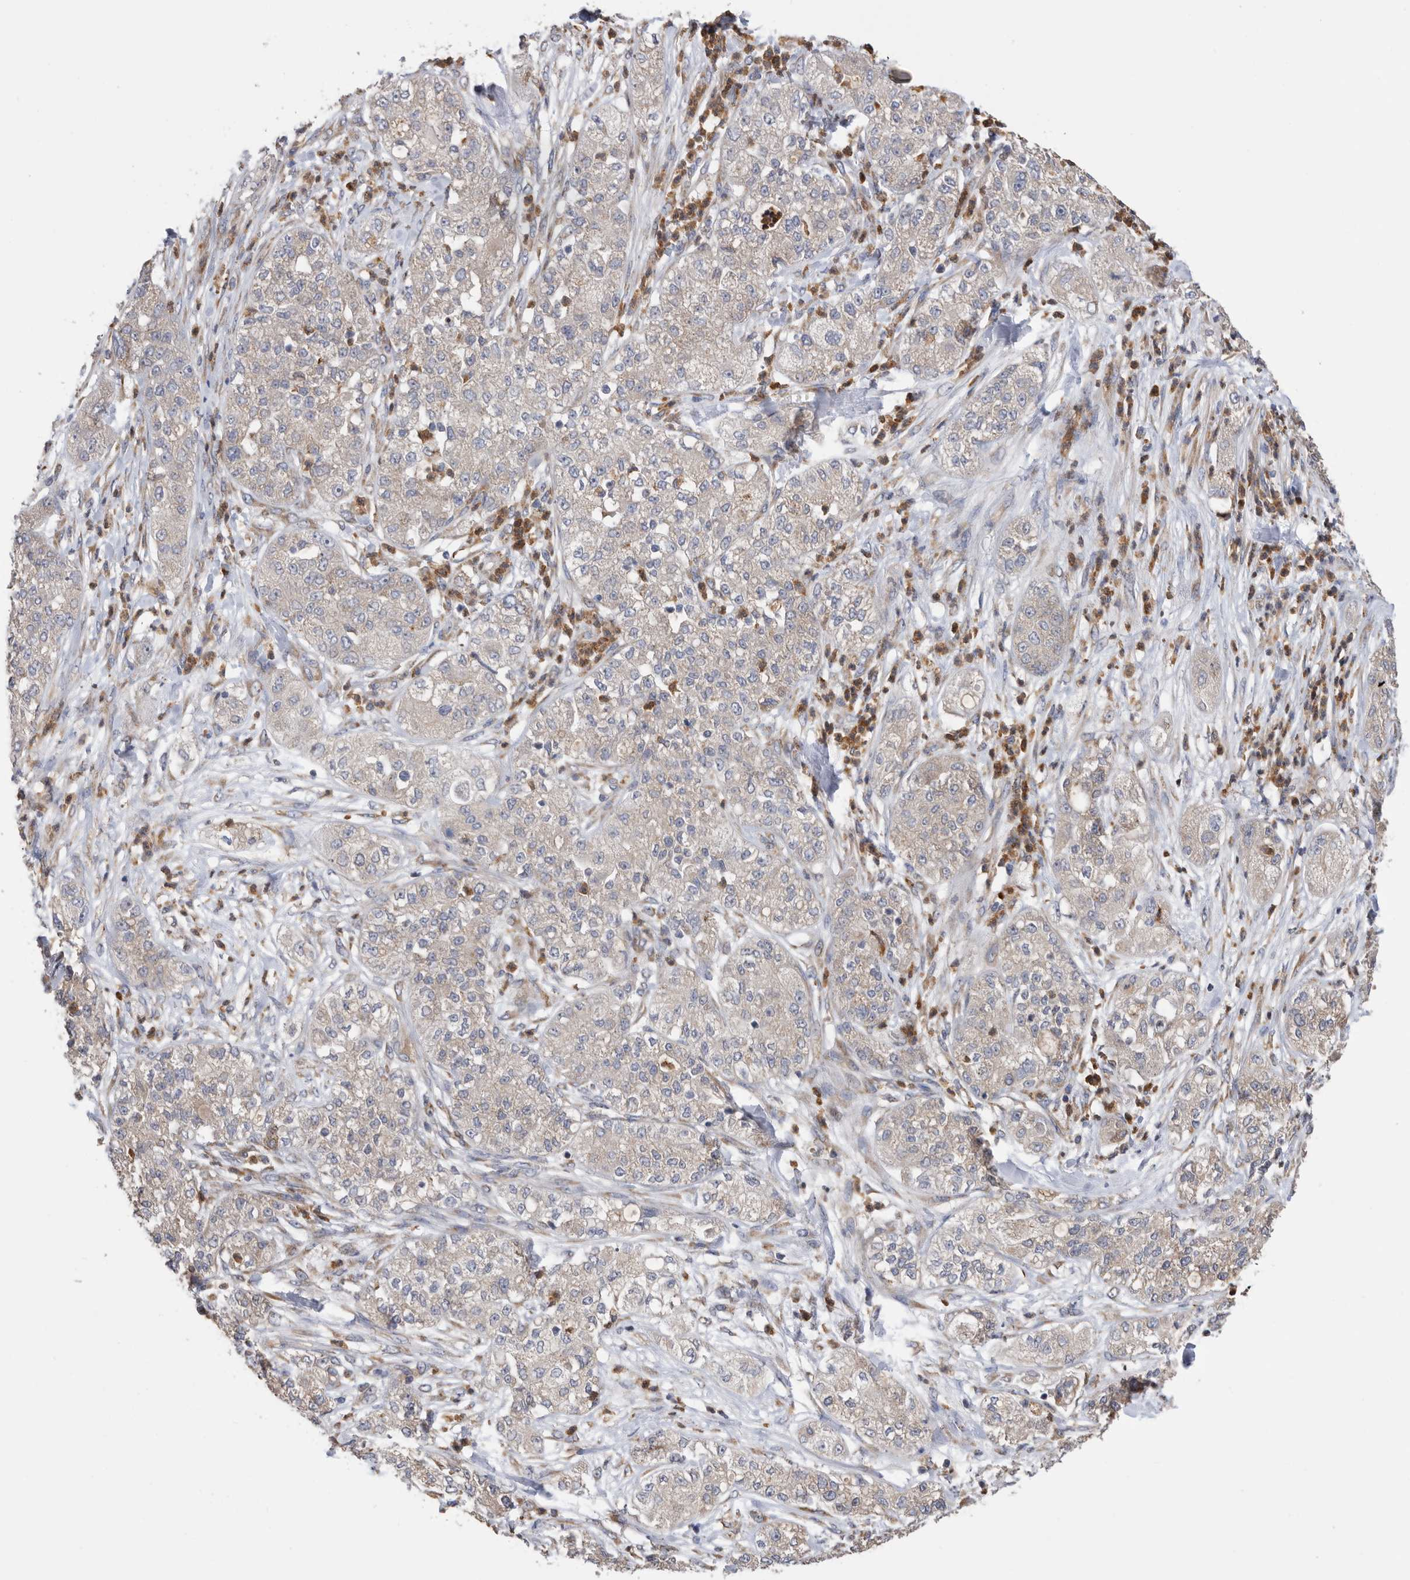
{"staining": {"intensity": "weak", "quantity": "<25%", "location": "cytoplasmic/membranous"}, "tissue": "pancreatic cancer", "cell_type": "Tumor cells", "image_type": "cancer", "snomed": [{"axis": "morphology", "description": "Adenocarcinoma, NOS"}, {"axis": "topography", "description": "Pancreas"}], "caption": "This is a histopathology image of IHC staining of pancreatic adenocarcinoma, which shows no staining in tumor cells.", "gene": "CRISPLD2", "patient": {"sex": "female", "age": 78}}